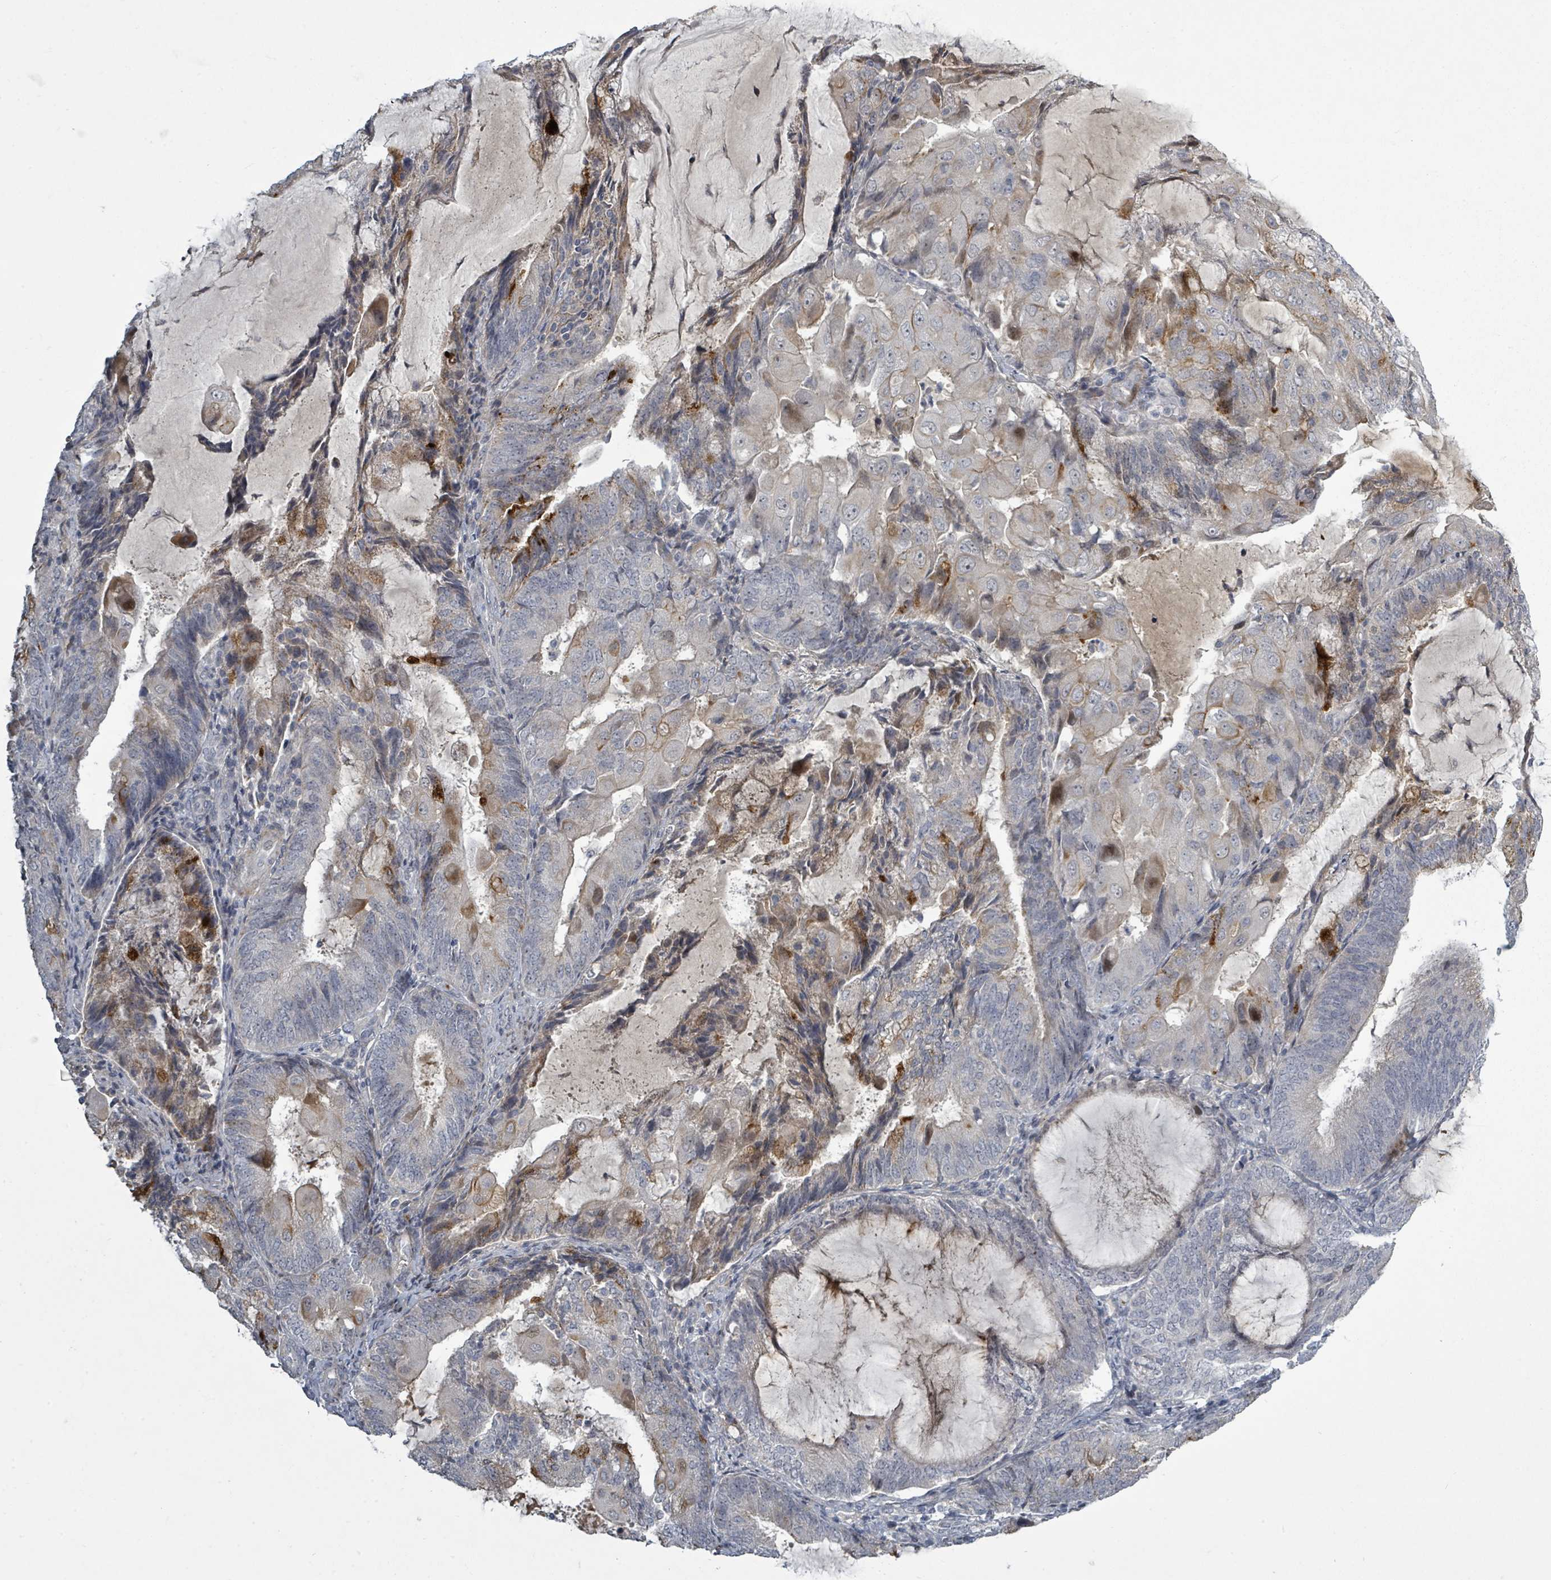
{"staining": {"intensity": "negative", "quantity": "none", "location": "none"}, "tissue": "endometrial cancer", "cell_type": "Tumor cells", "image_type": "cancer", "snomed": [{"axis": "morphology", "description": "Adenocarcinoma, NOS"}, {"axis": "topography", "description": "Endometrium"}], "caption": "Immunohistochemistry image of neoplastic tissue: human endometrial cancer stained with DAB (3,3'-diaminobenzidine) demonstrates no significant protein expression in tumor cells.", "gene": "LEFTY2", "patient": {"sex": "female", "age": 81}}